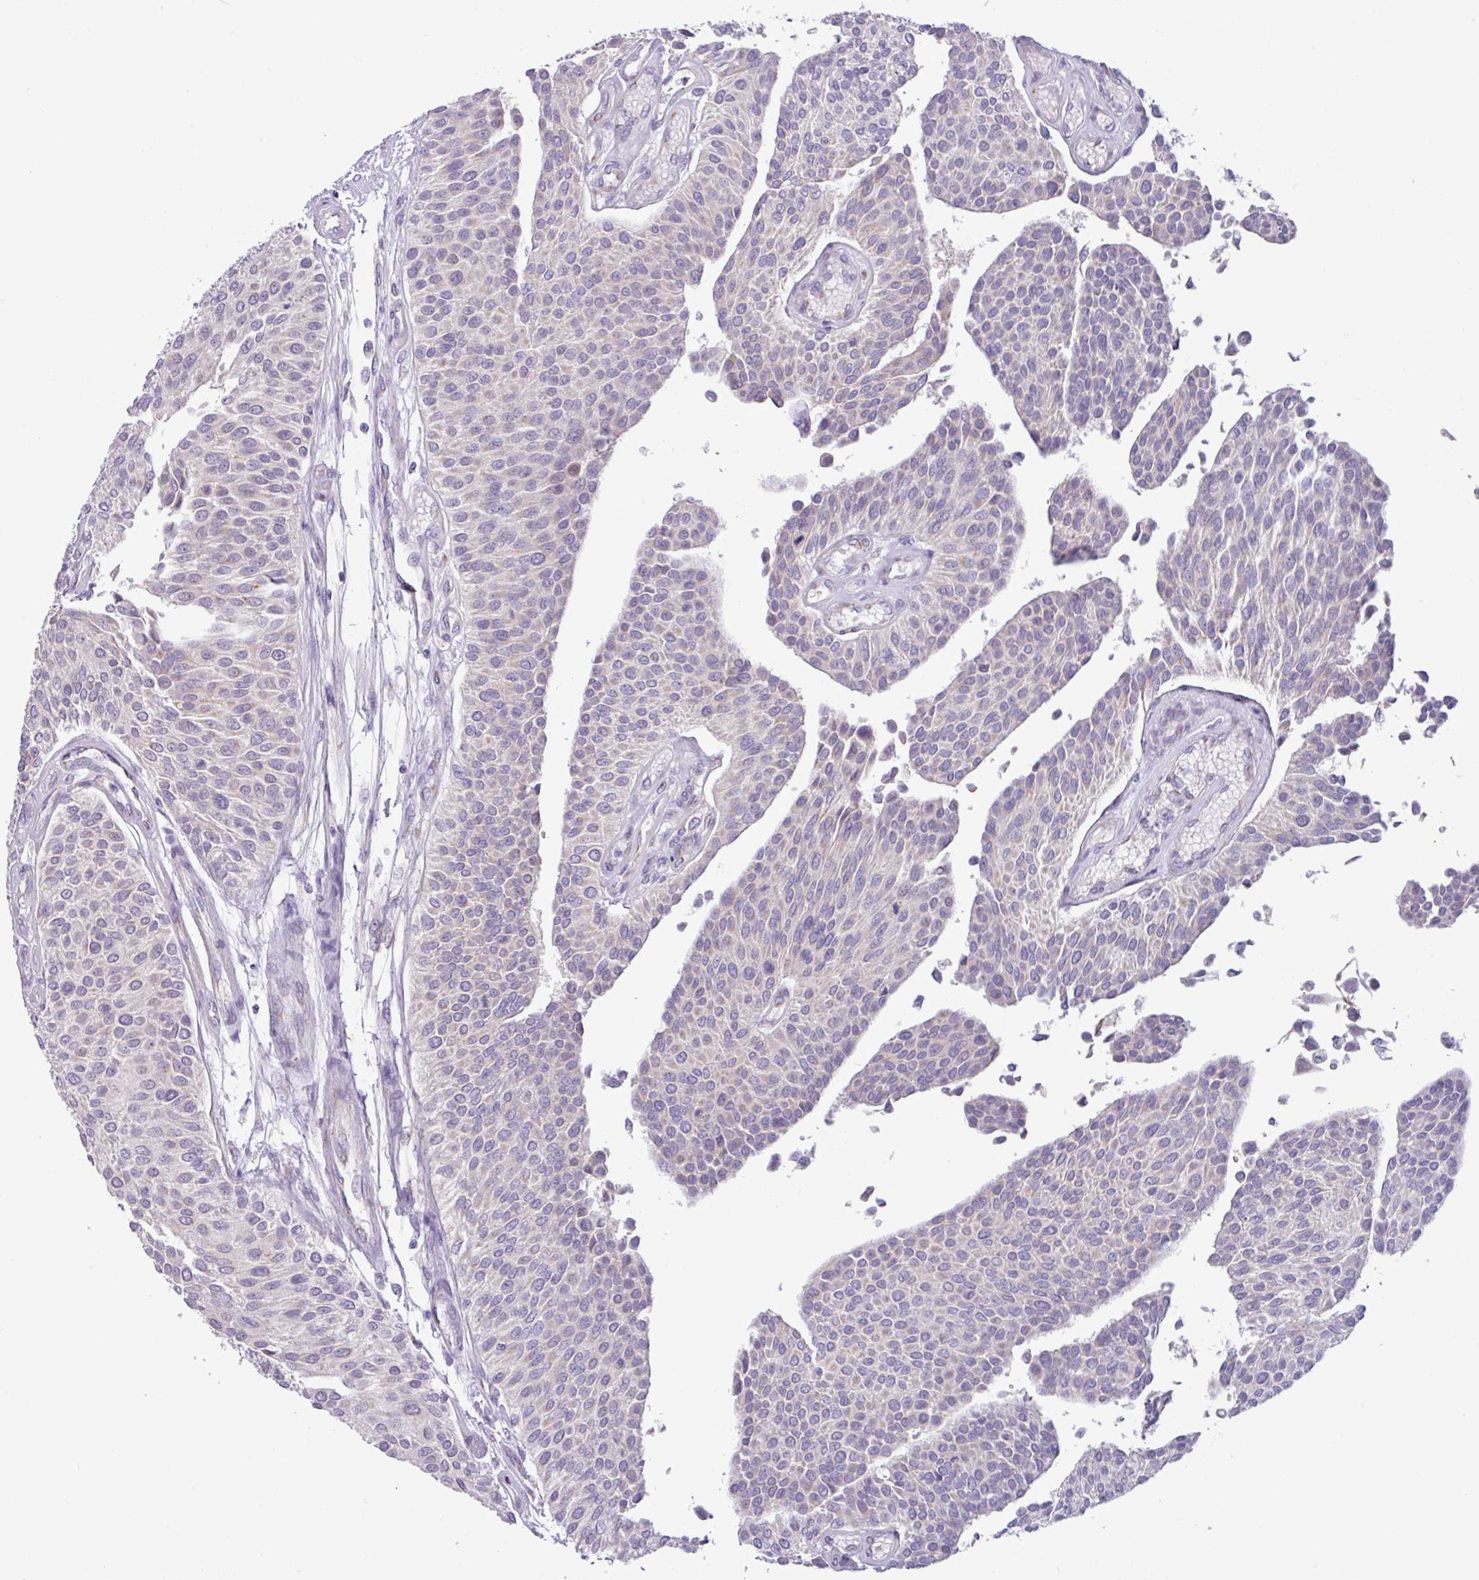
{"staining": {"intensity": "negative", "quantity": "none", "location": "none"}, "tissue": "urothelial cancer", "cell_type": "Tumor cells", "image_type": "cancer", "snomed": [{"axis": "morphology", "description": "Urothelial carcinoma, NOS"}, {"axis": "topography", "description": "Urinary bladder"}], "caption": "Tumor cells are negative for protein expression in human urothelial cancer.", "gene": "STIMATE", "patient": {"sex": "male", "age": 55}}